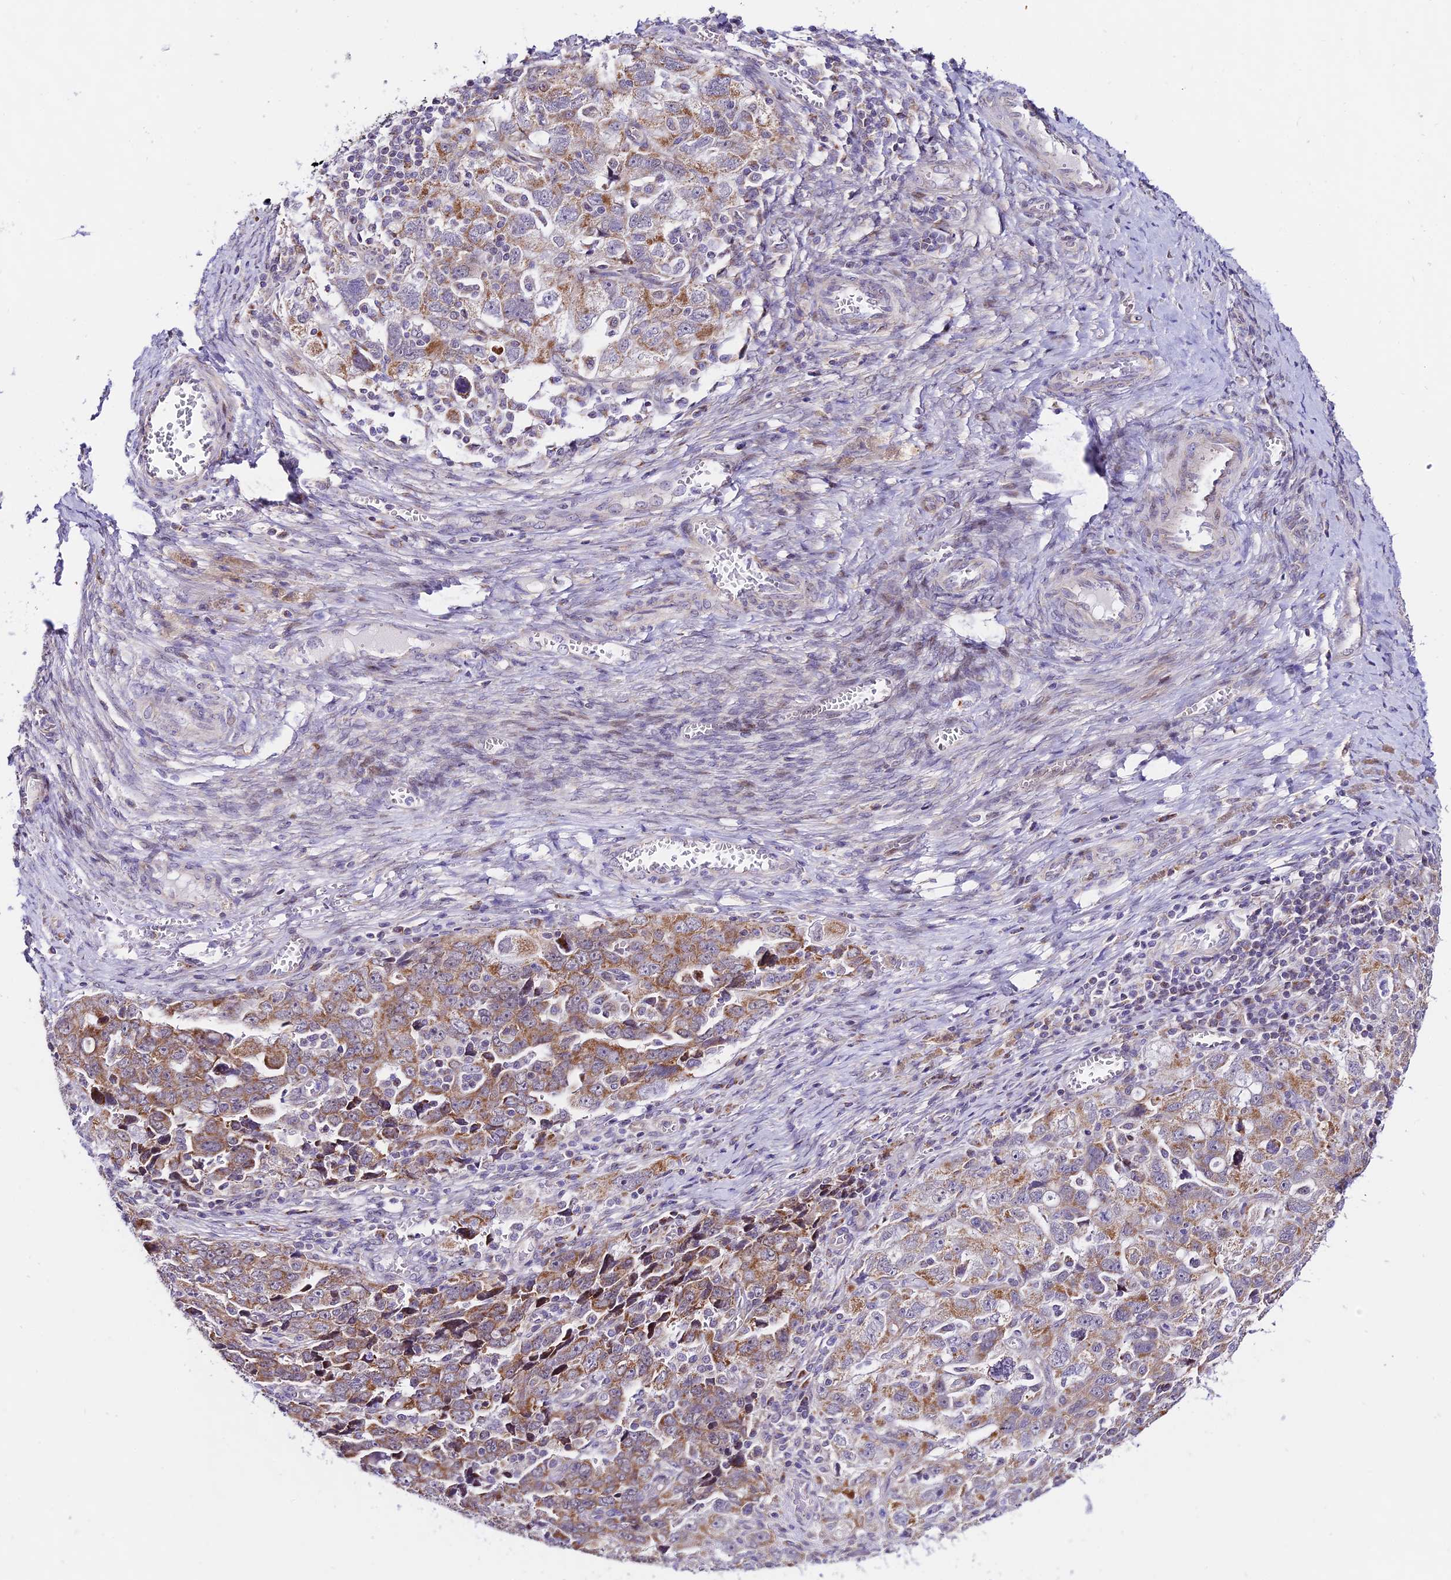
{"staining": {"intensity": "moderate", "quantity": ">75%", "location": "cytoplasmic/membranous"}, "tissue": "ovarian cancer", "cell_type": "Tumor cells", "image_type": "cancer", "snomed": [{"axis": "morphology", "description": "Carcinoma, NOS"}, {"axis": "morphology", "description": "Cystadenocarcinoma, serous, NOS"}, {"axis": "topography", "description": "Ovary"}], "caption": "Protein expression analysis of ovarian cancer shows moderate cytoplasmic/membranous positivity in about >75% of tumor cells. The staining was performed using DAB (3,3'-diaminobenzidine) to visualize the protein expression in brown, while the nuclei were stained in blue with hematoxylin (Magnification: 20x).", "gene": "ATP5PB", "patient": {"sex": "female", "age": 69}}